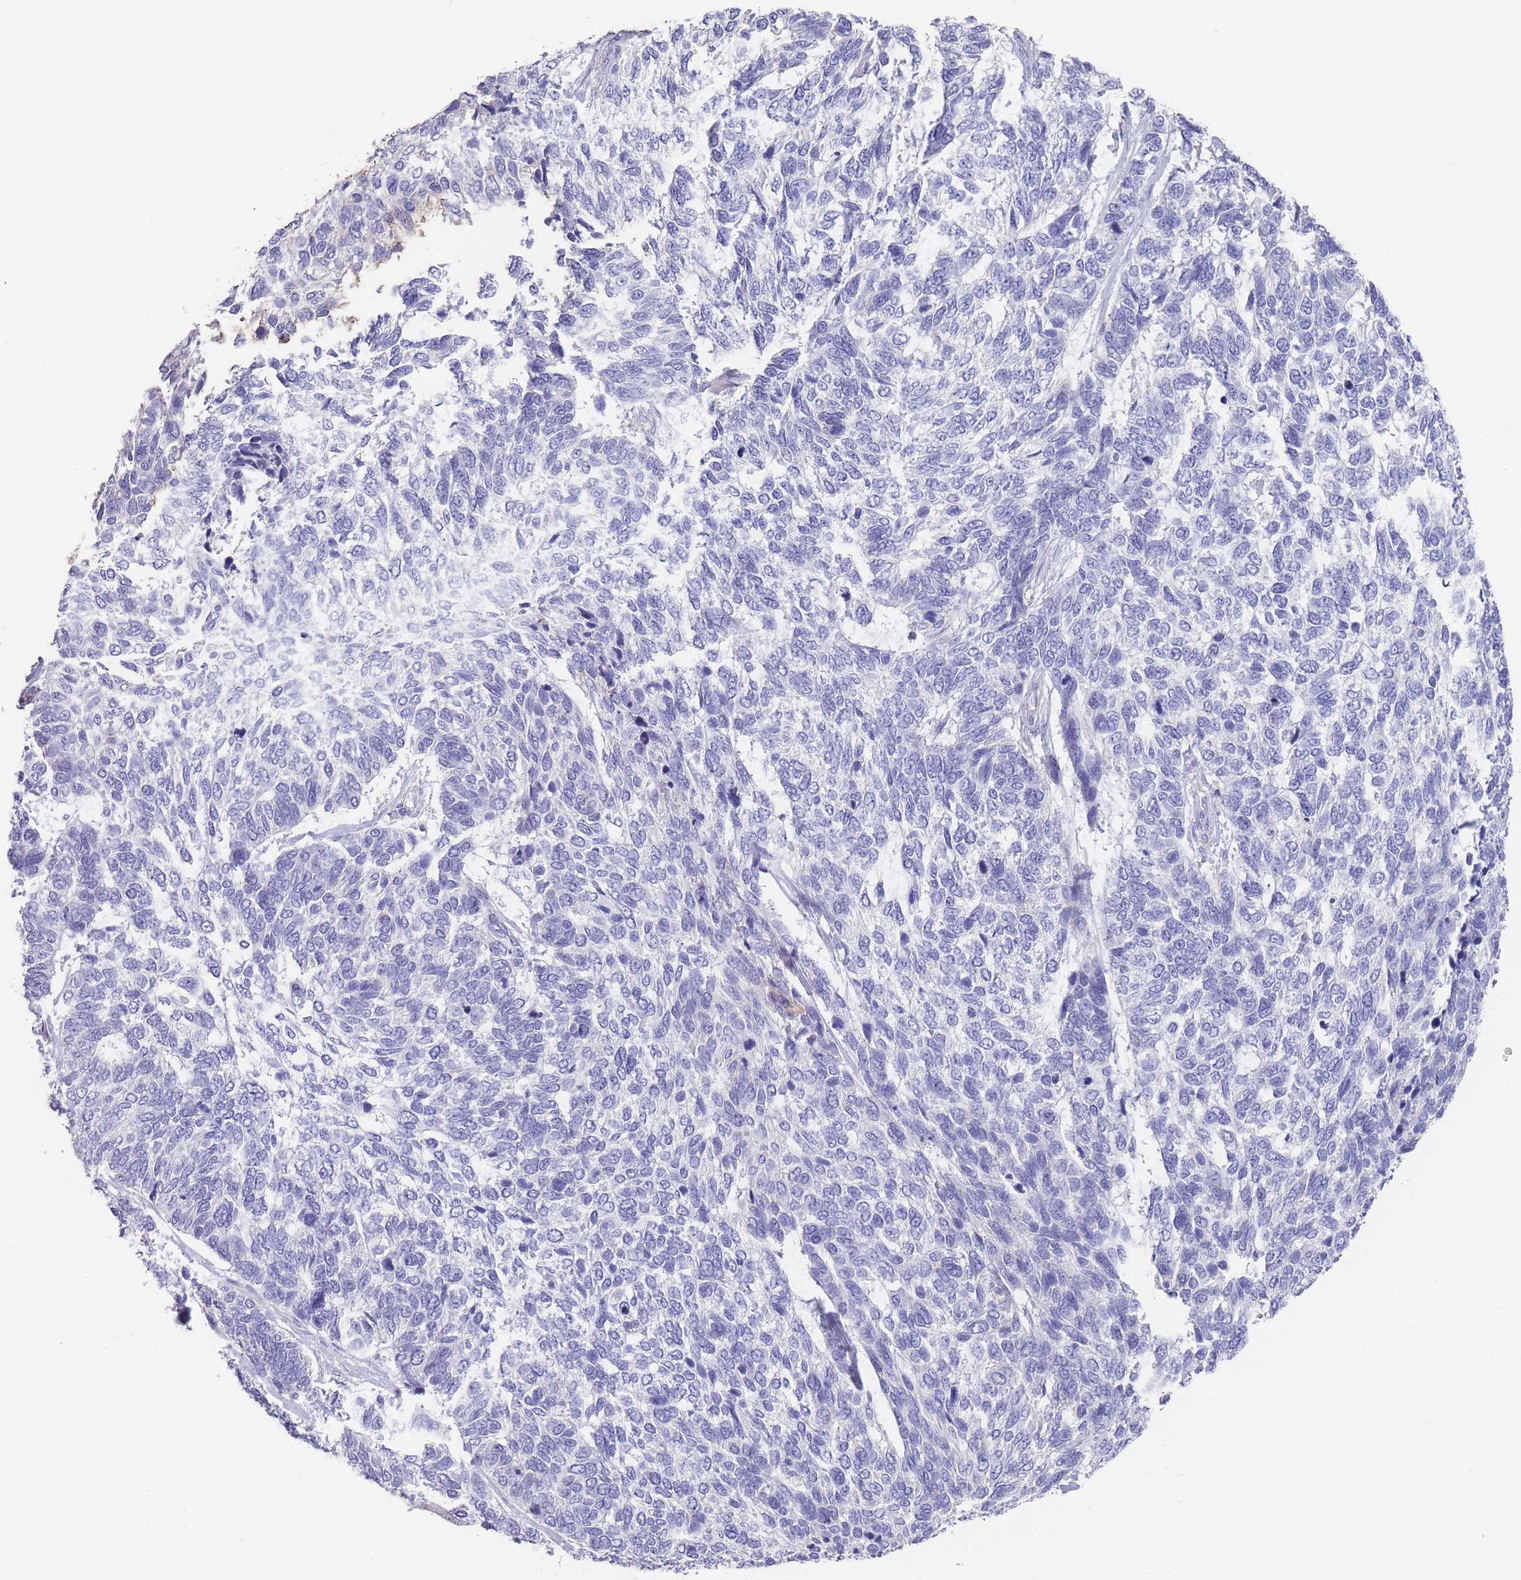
{"staining": {"intensity": "negative", "quantity": "none", "location": "none"}, "tissue": "skin cancer", "cell_type": "Tumor cells", "image_type": "cancer", "snomed": [{"axis": "morphology", "description": "Basal cell carcinoma"}, {"axis": "topography", "description": "Skin"}], "caption": "High magnification brightfield microscopy of basal cell carcinoma (skin) stained with DAB (brown) and counterstained with hematoxylin (blue): tumor cells show no significant expression.", "gene": "SCCPDH", "patient": {"sex": "female", "age": 65}}